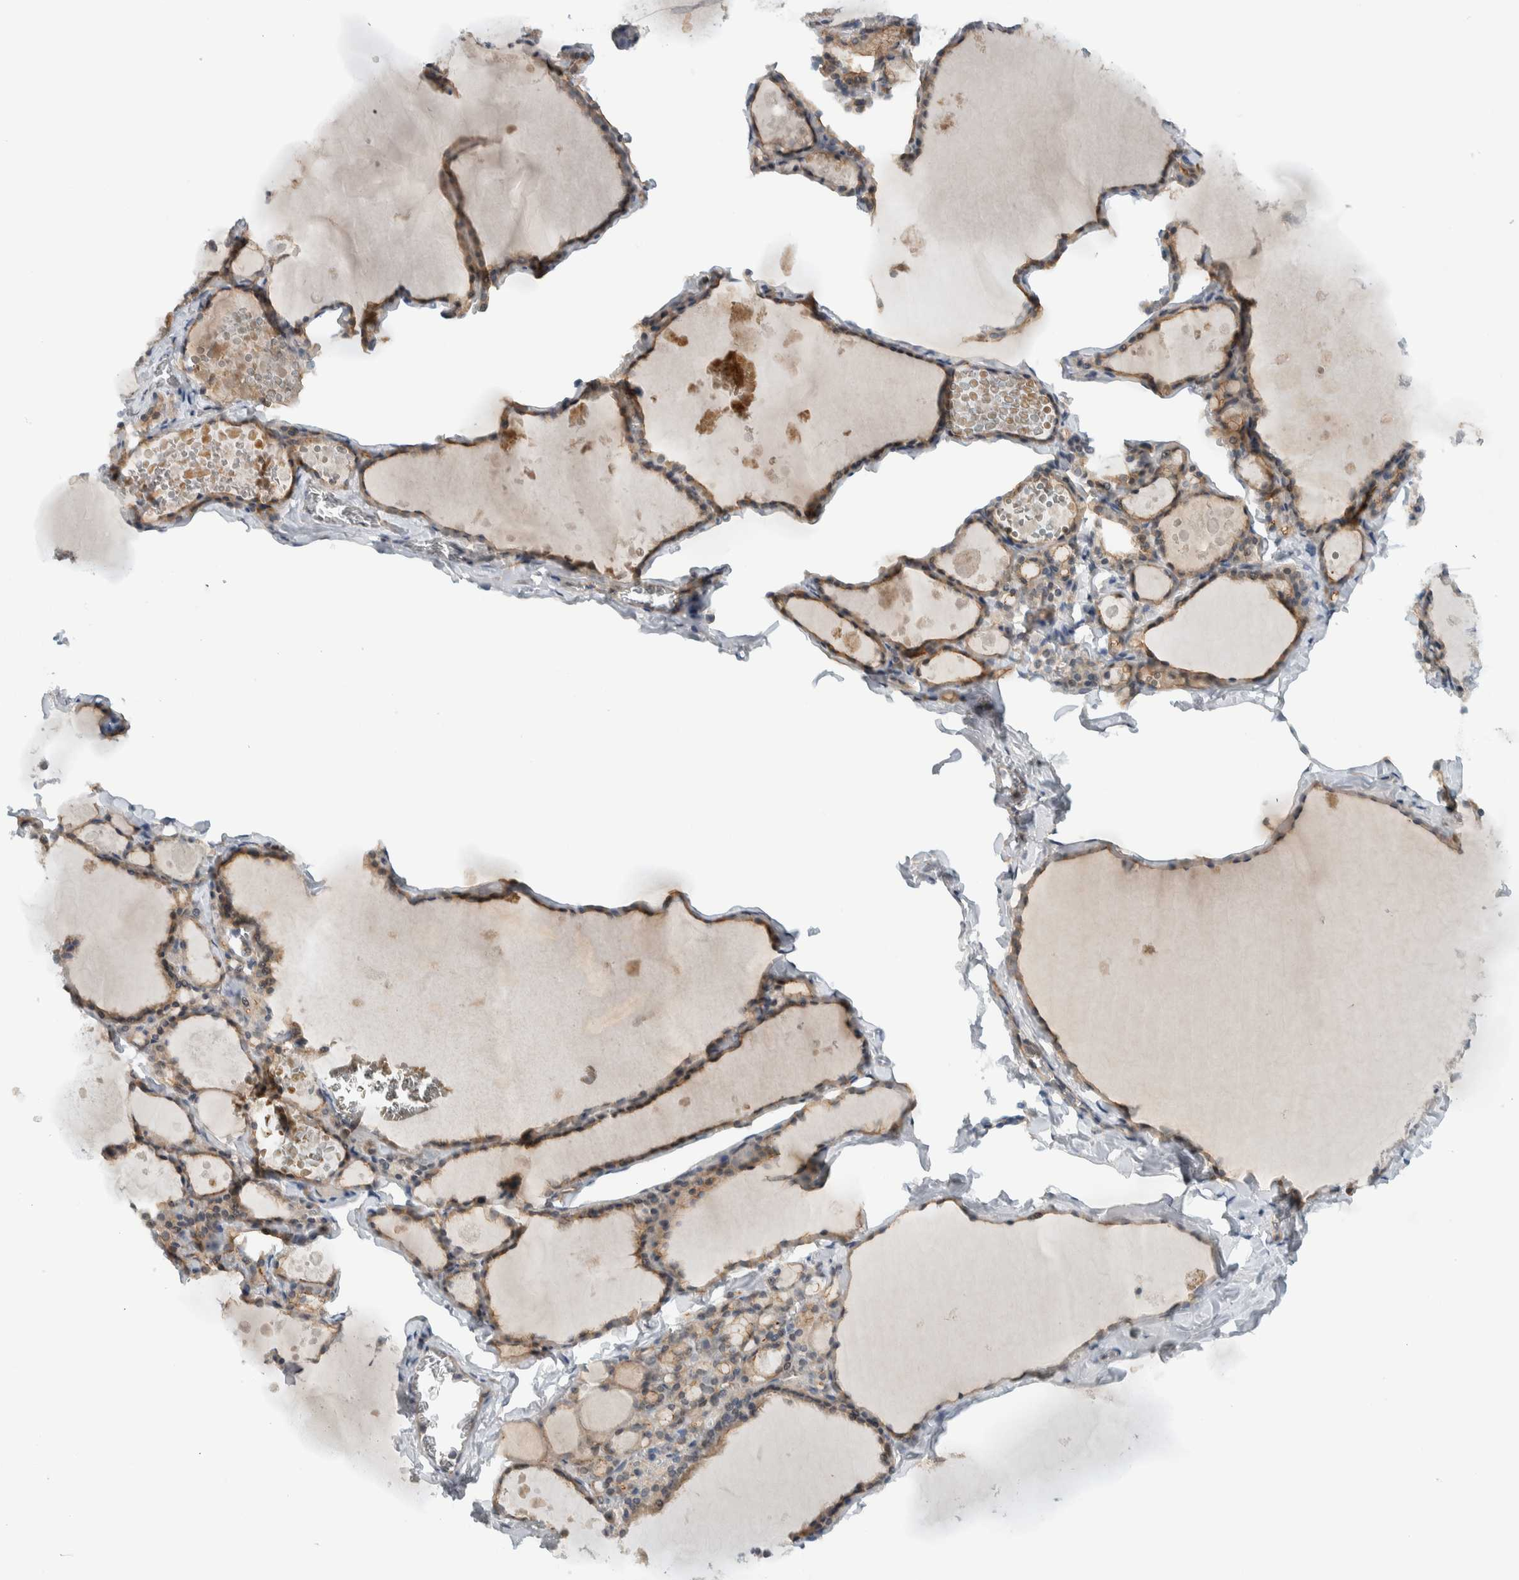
{"staining": {"intensity": "moderate", "quantity": ">75%", "location": "cytoplasmic/membranous"}, "tissue": "thyroid gland", "cell_type": "Glandular cells", "image_type": "normal", "snomed": [{"axis": "morphology", "description": "Normal tissue, NOS"}, {"axis": "topography", "description": "Thyroid gland"}], "caption": "Immunohistochemistry (IHC) micrograph of unremarkable thyroid gland: human thyroid gland stained using immunohistochemistry displays medium levels of moderate protein expression localized specifically in the cytoplasmic/membranous of glandular cells, appearing as a cytoplasmic/membranous brown color.", "gene": "MPRIP", "patient": {"sex": "male", "age": 56}}